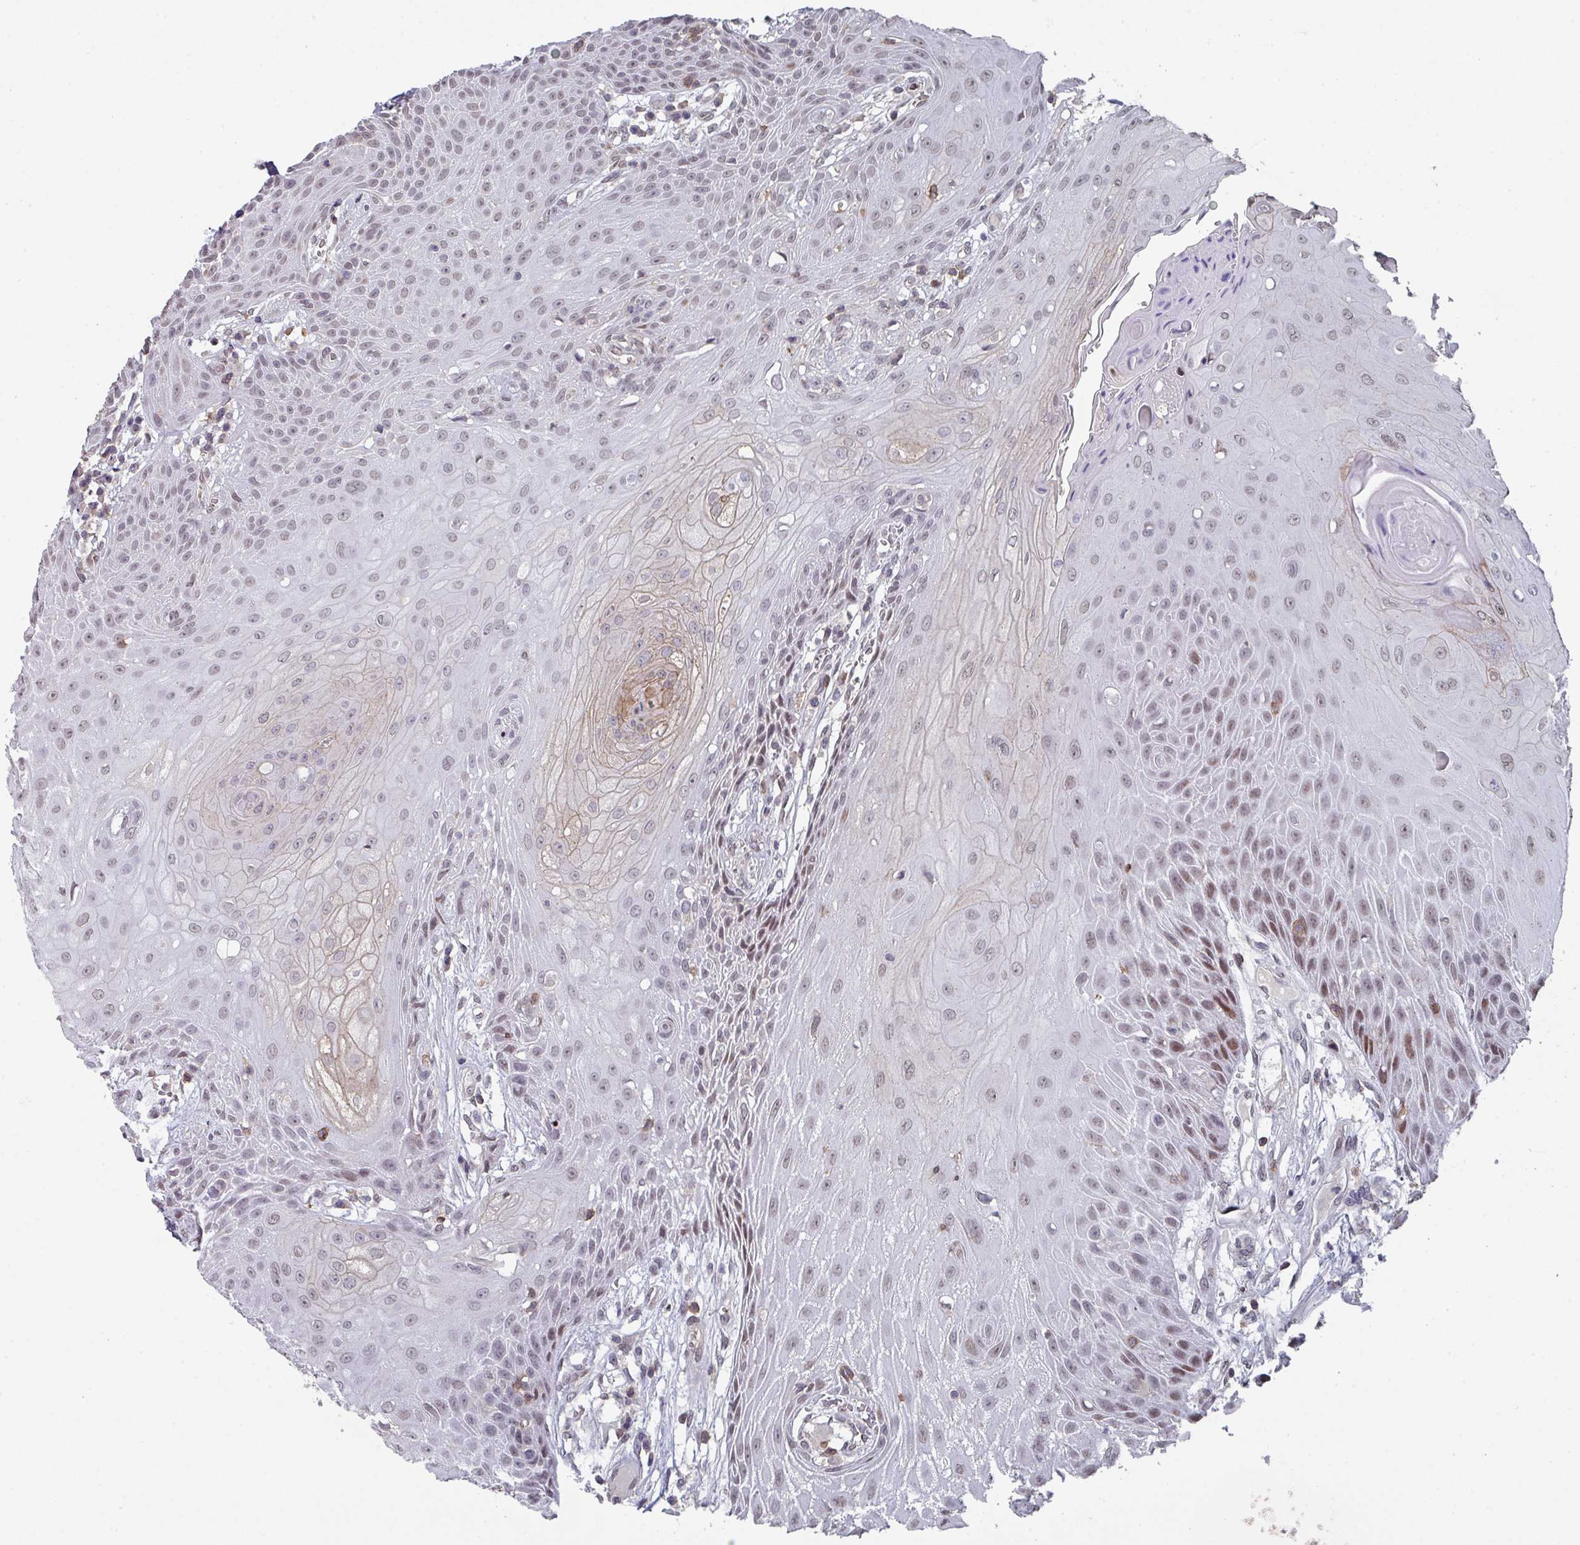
{"staining": {"intensity": "weak", "quantity": ">75%", "location": "nuclear"}, "tissue": "head and neck cancer", "cell_type": "Tumor cells", "image_type": "cancer", "snomed": [{"axis": "morphology", "description": "Squamous cell carcinoma, NOS"}, {"axis": "topography", "description": "Head-Neck"}], "caption": "Immunohistochemistry (IHC) (DAB) staining of human head and neck squamous cell carcinoma exhibits weak nuclear protein expression in about >75% of tumor cells. (DAB (3,3'-diaminobenzidine) = brown stain, brightfield microscopy at high magnification).", "gene": "RASAL3", "patient": {"sex": "female", "age": 73}}